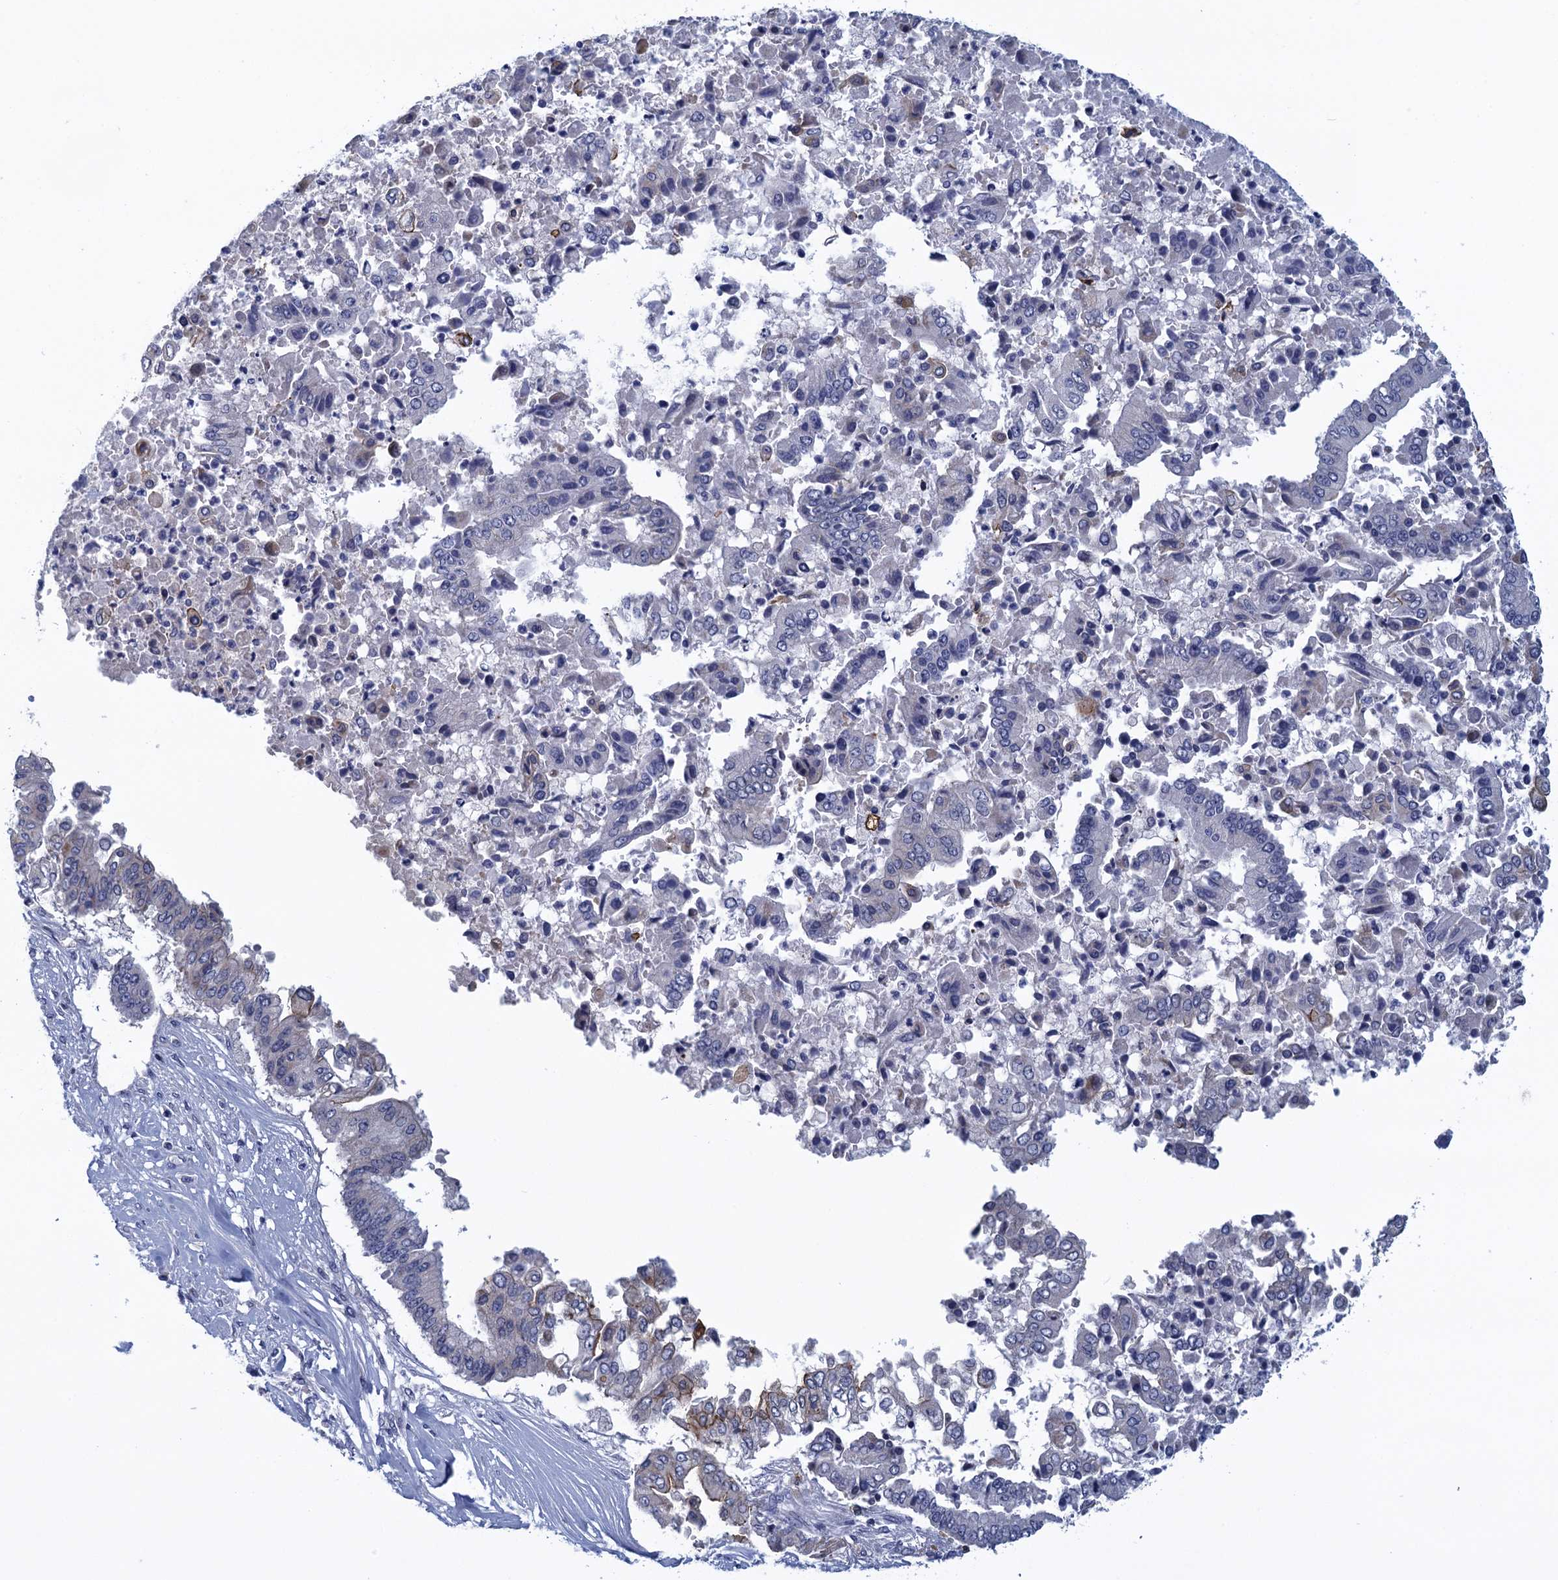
{"staining": {"intensity": "moderate", "quantity": "<25%", "location": "cytoplasmic/membranous"}, "tissue": "pancreatic cancer", "cell_type": "Tumor cells", "image_type": "cancer", "snomed": [{"axis": "morphology", "description": "Adenocarcinoma, NOS"}, {"axis": "topography", "description": "Pancreas"}], "caption": "A low amount of moderate cytoplasmic/membranous staining is seen in approximately <25% of tumor cells in adenocarcinoma (pancreatic) tissue.", "gene": "SCEL", "patient": {"sex": "female", "age": 77}}